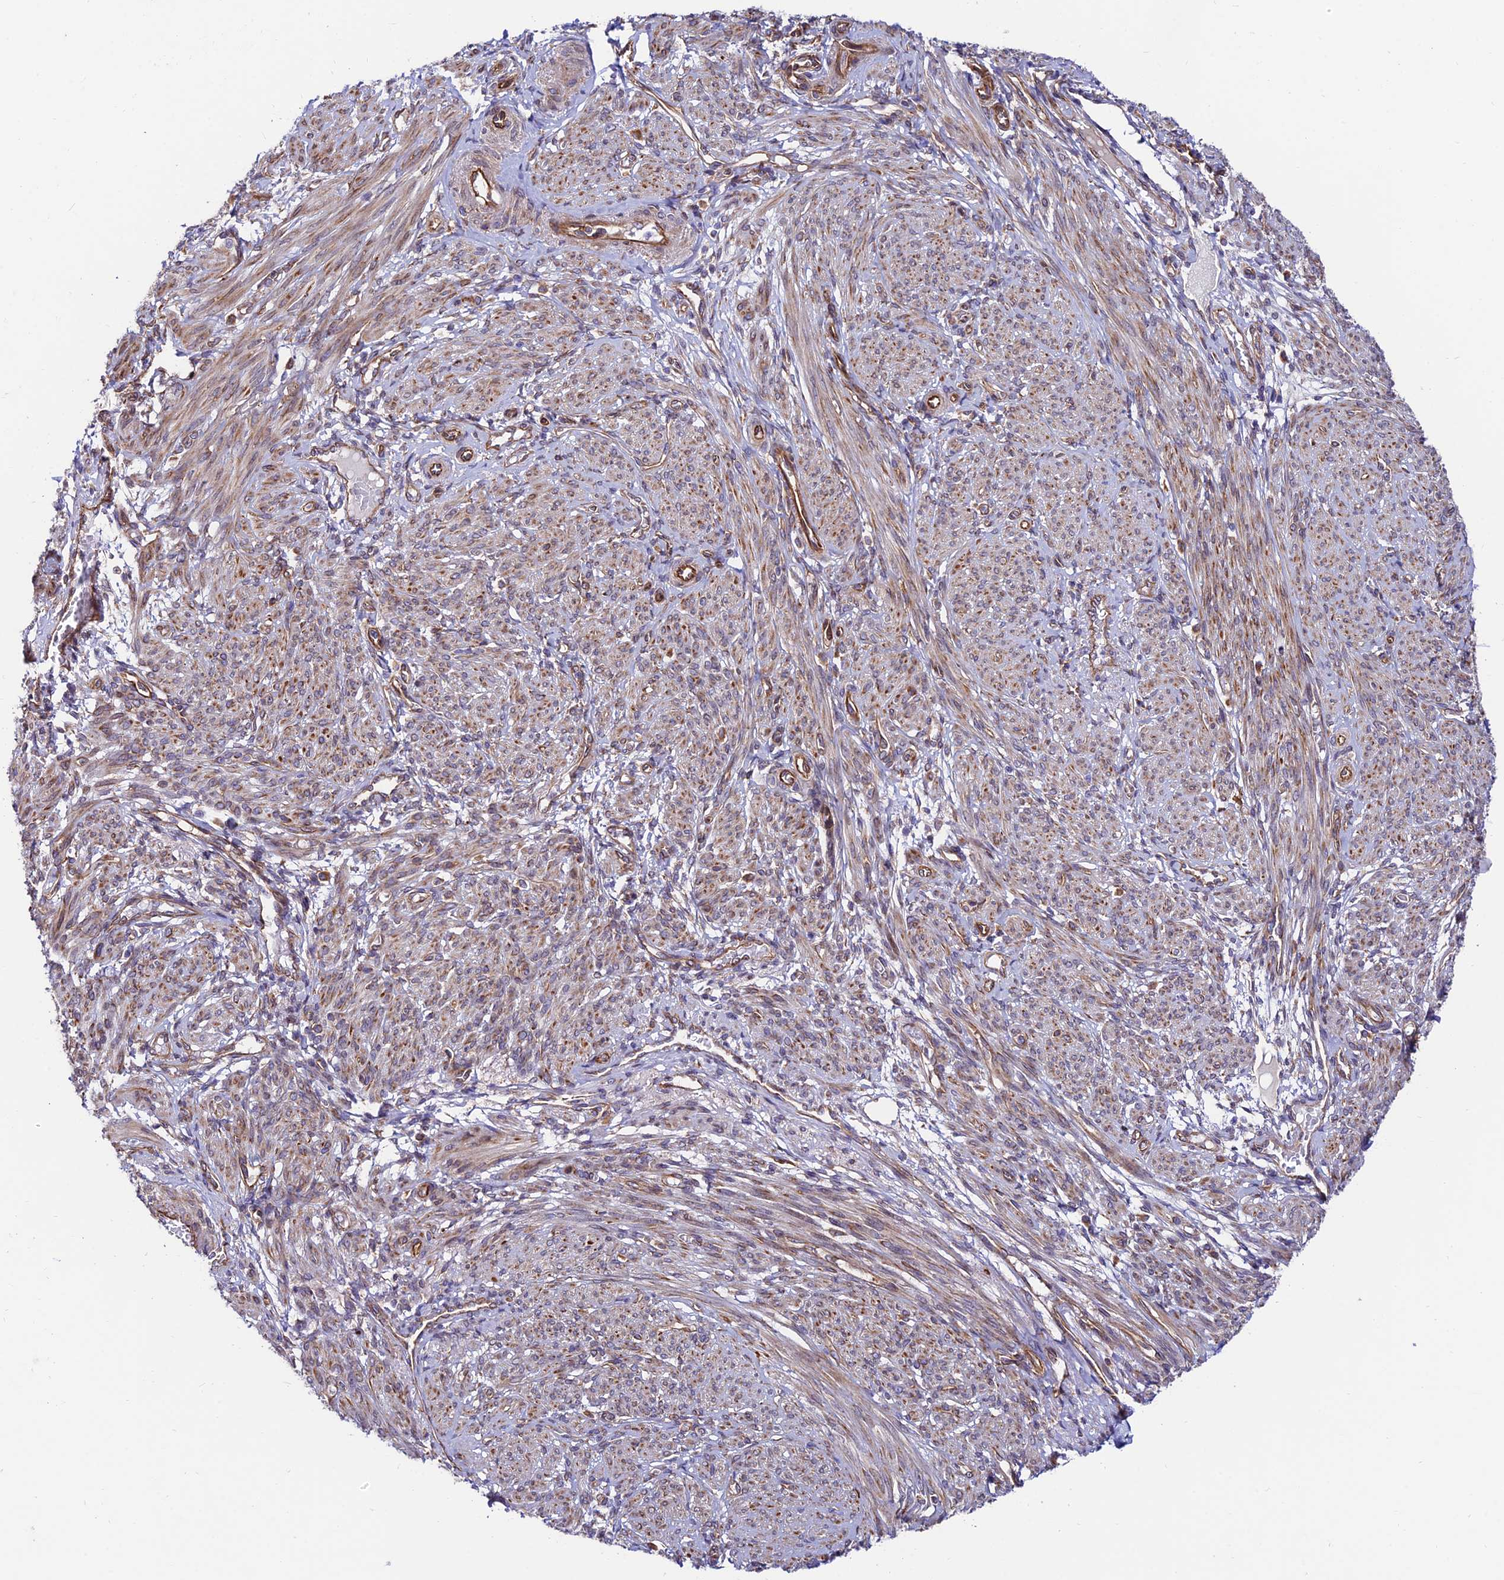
{"staining": {"intensity": "weak", "quantity": "25%-75%", "location": "cytoplasmic/membranous"}, "tissue": "smooth muscle", "cell_type": "Smooth muscle cells", "image_type": "normal", "snomed": [{"axis": "morphology", "description": "Normal tissue, NOS"}, {"axis": "topography", "description": "Smooth muscle"}], "caption": "This is a histology image of immunohistochemistry staining of benign smooth muscle, which shows weak positivity in the cytoplasmic/membranous of smooth muscle cells.", "gene": "EXOC3L4", "patient": {"sex": "female", "age": 39}}